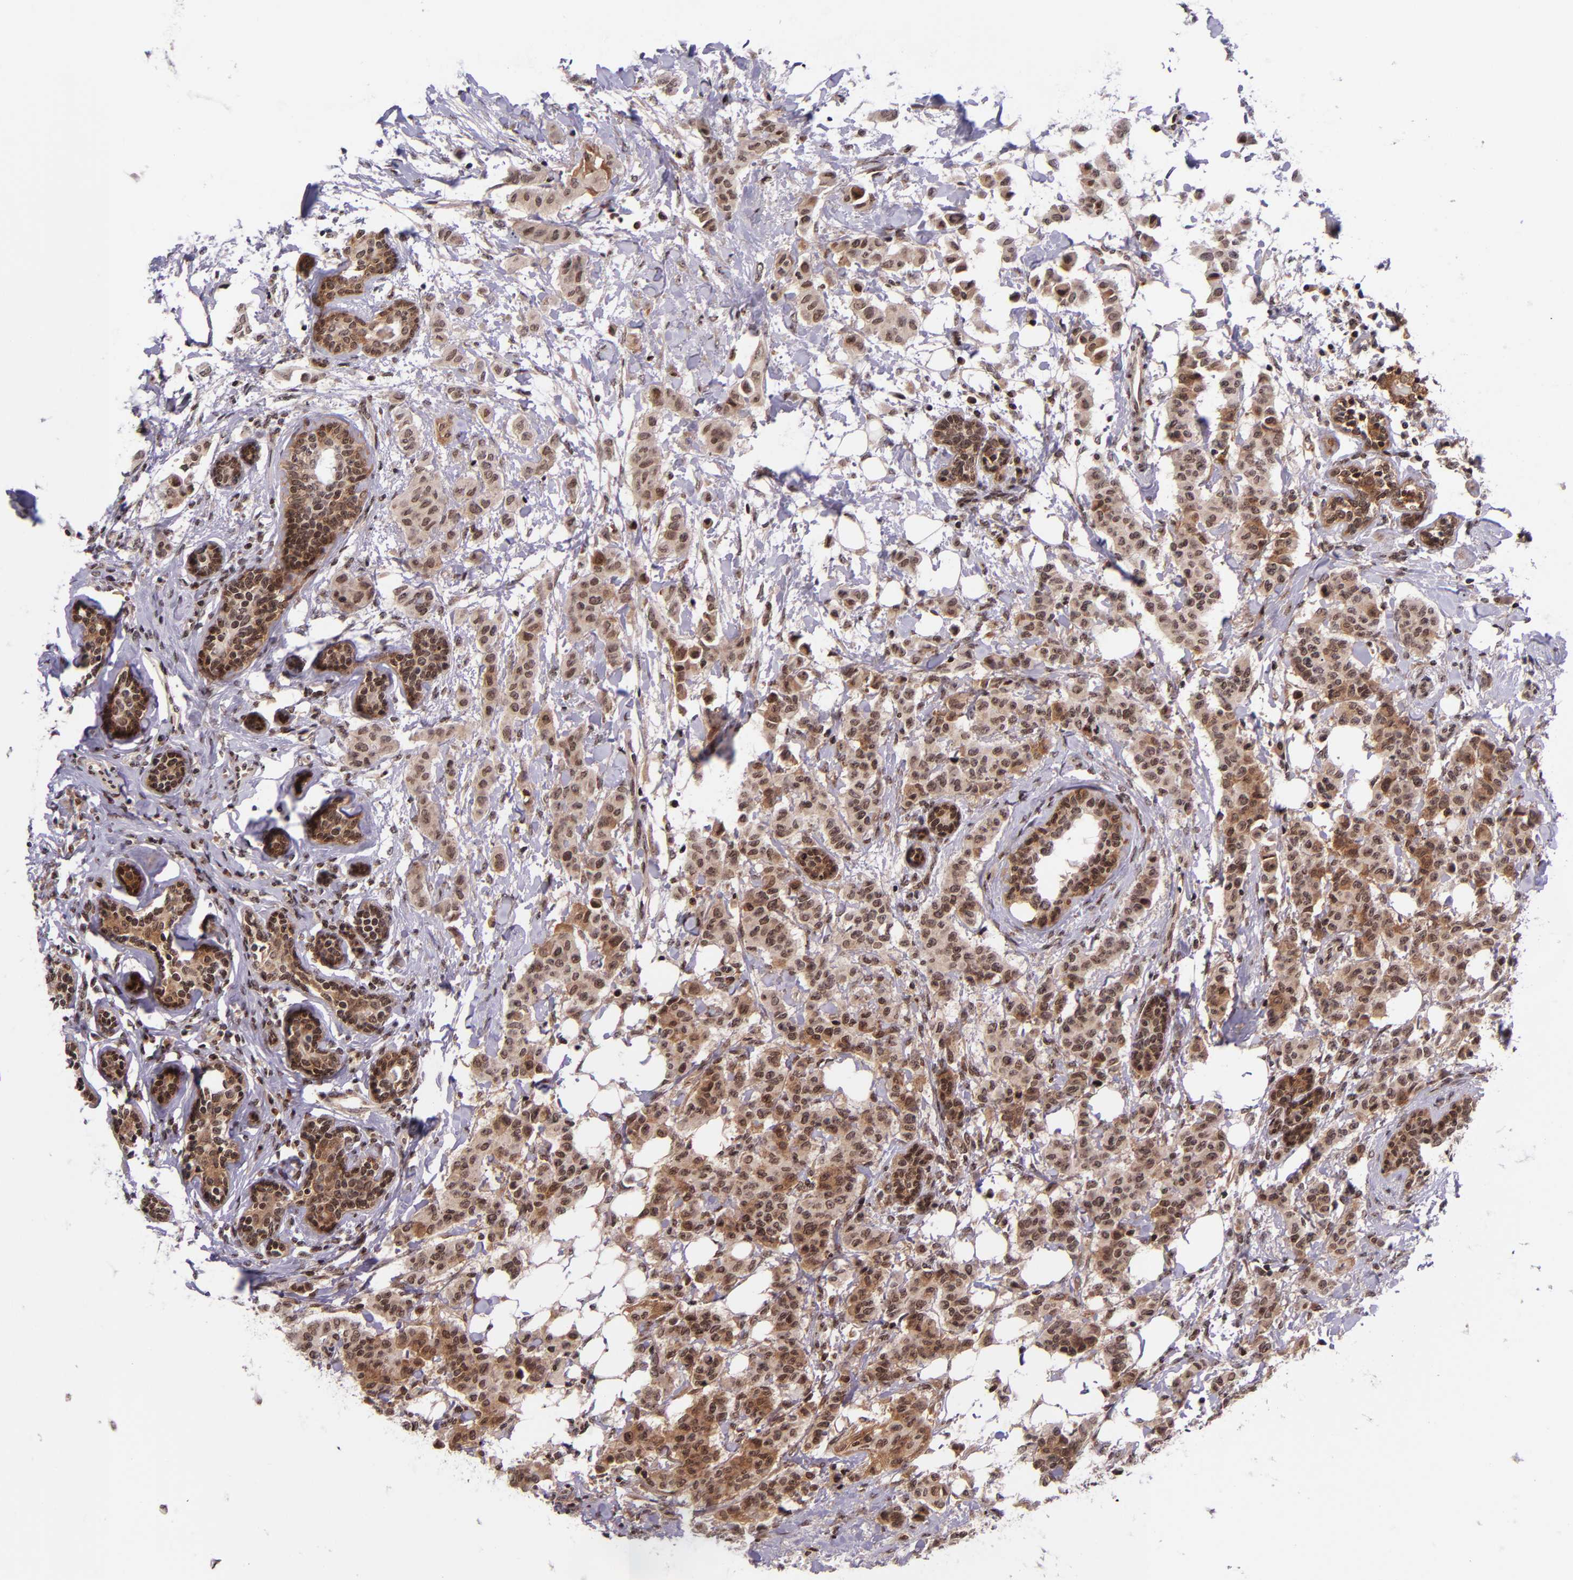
{"staining": {"intensity": "moderate", "quantity": ">75%", "location": "cytoplasmic/membranous"}, "tissue": "breast cancer", "cell_type": "Tumor cells", "image_type": "cancer", "snomed": [{"axis": "morphology", "description": "Duct carcinoma"}, {"axis": "topography", "description": "Breast"}], "caption": "Immunohistochemistry (IHC) (DAB (3,3'-diaminobenzidine)) staining of infiltrating ductal carcinoma (breast) reveals moderate cytoplasmic/membranous protein staining in approximately >75% of tumor cells.", "gene": "SELL", "patient": {"sex": "female", "age": 40}}